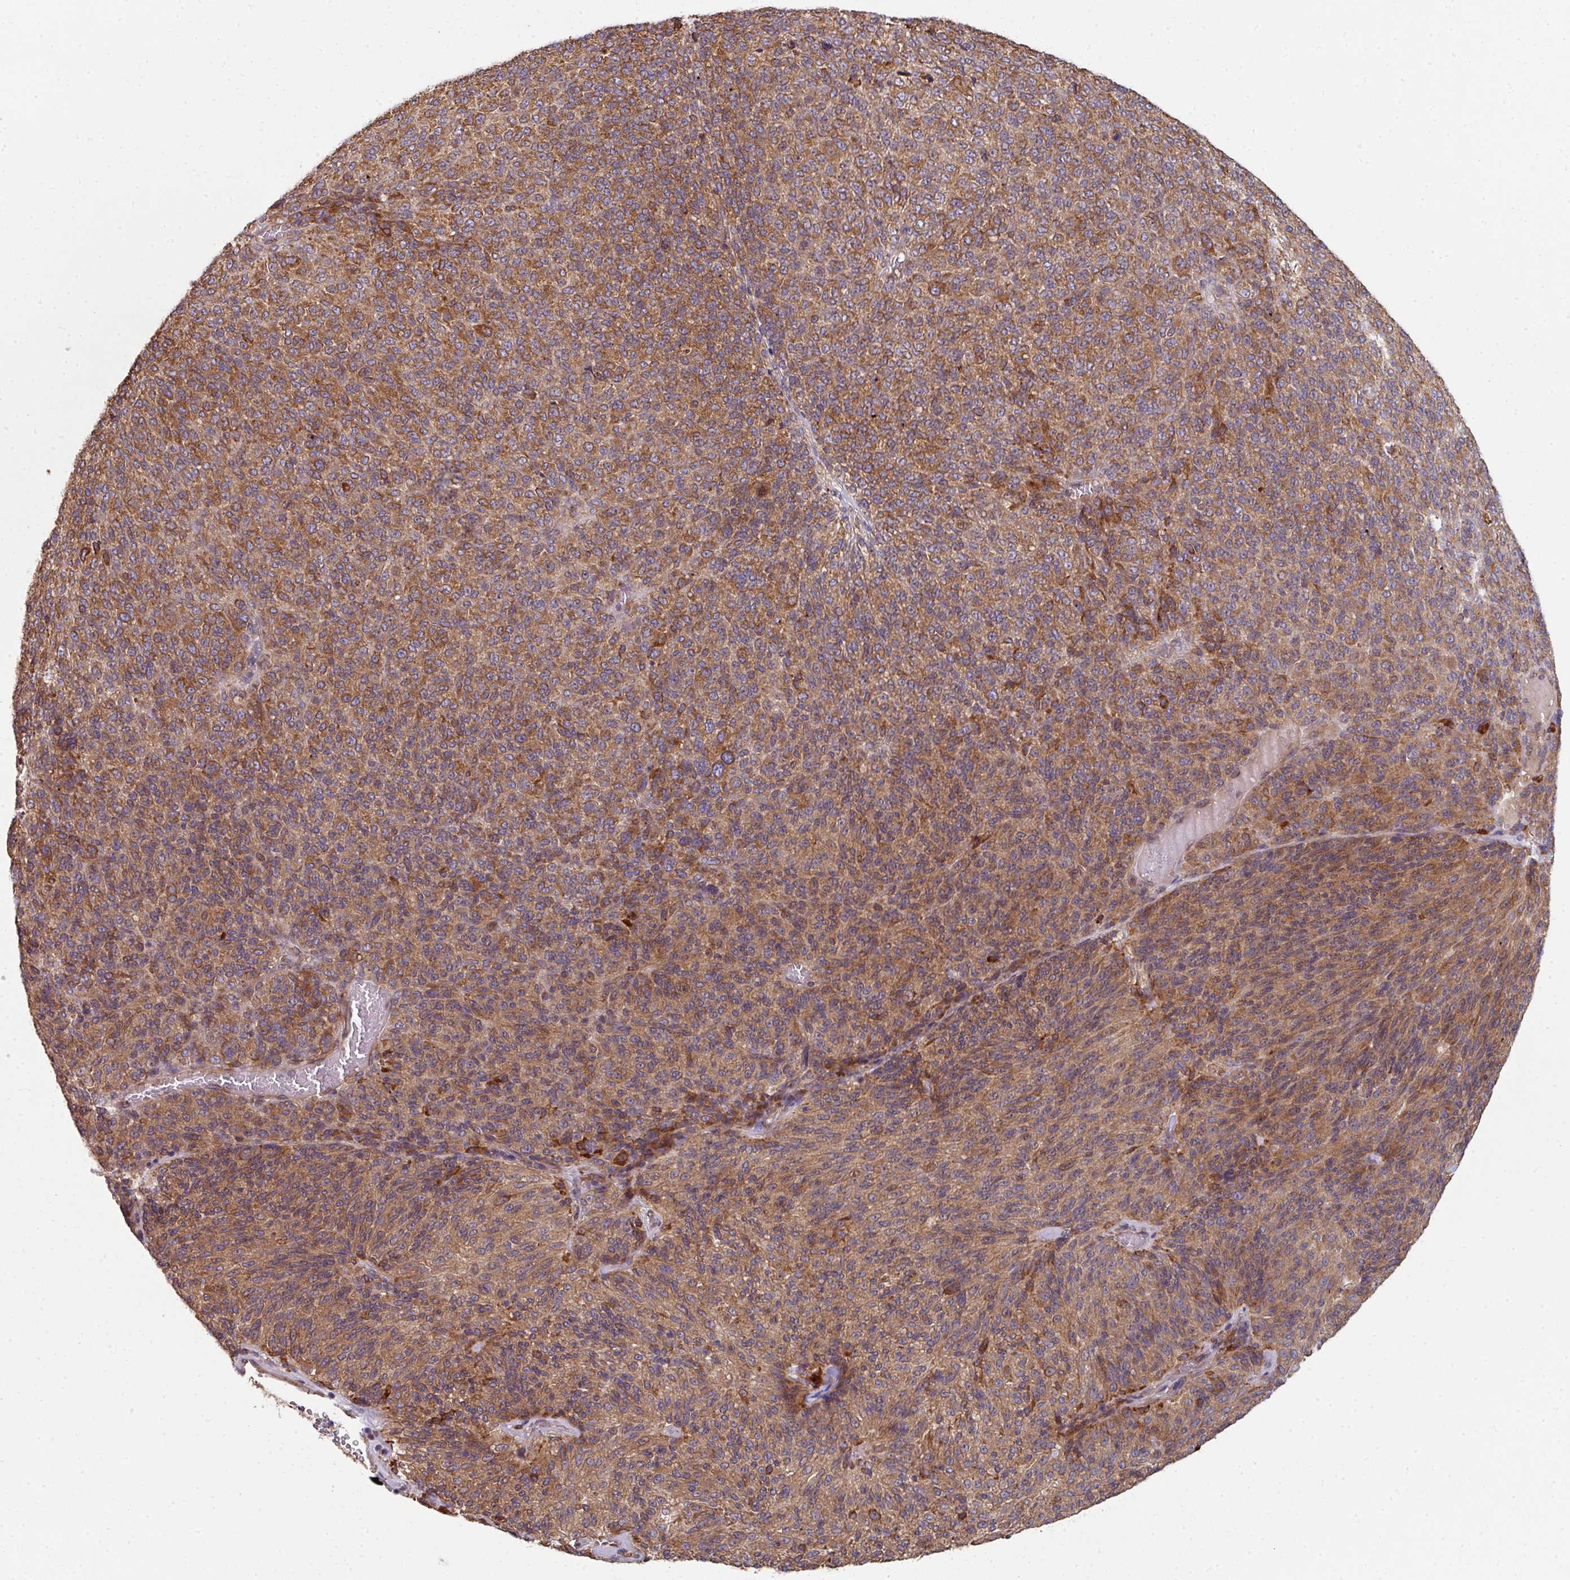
{"staining": {"intensity": "moderate", "quantity": ">75%", "location": "cytoplasmic/membranous"}, "tissue": "melanoma", "cell_type": "Tumor cells", "image_type": "cancer", "snomed": [{"axis": "morphology", "description": "Malignant melanoma, Metastatic site"}, {"axis": "topography", "description": "Brain"}], "caption": "Tumor cells show medium levels of moderate cytoplasmic/membranous expression in approximately >75% of cells in human malignant melanoma (metastatic site).", "gene": "FAT4", "patient": {"sex": "female", "age": 56}}